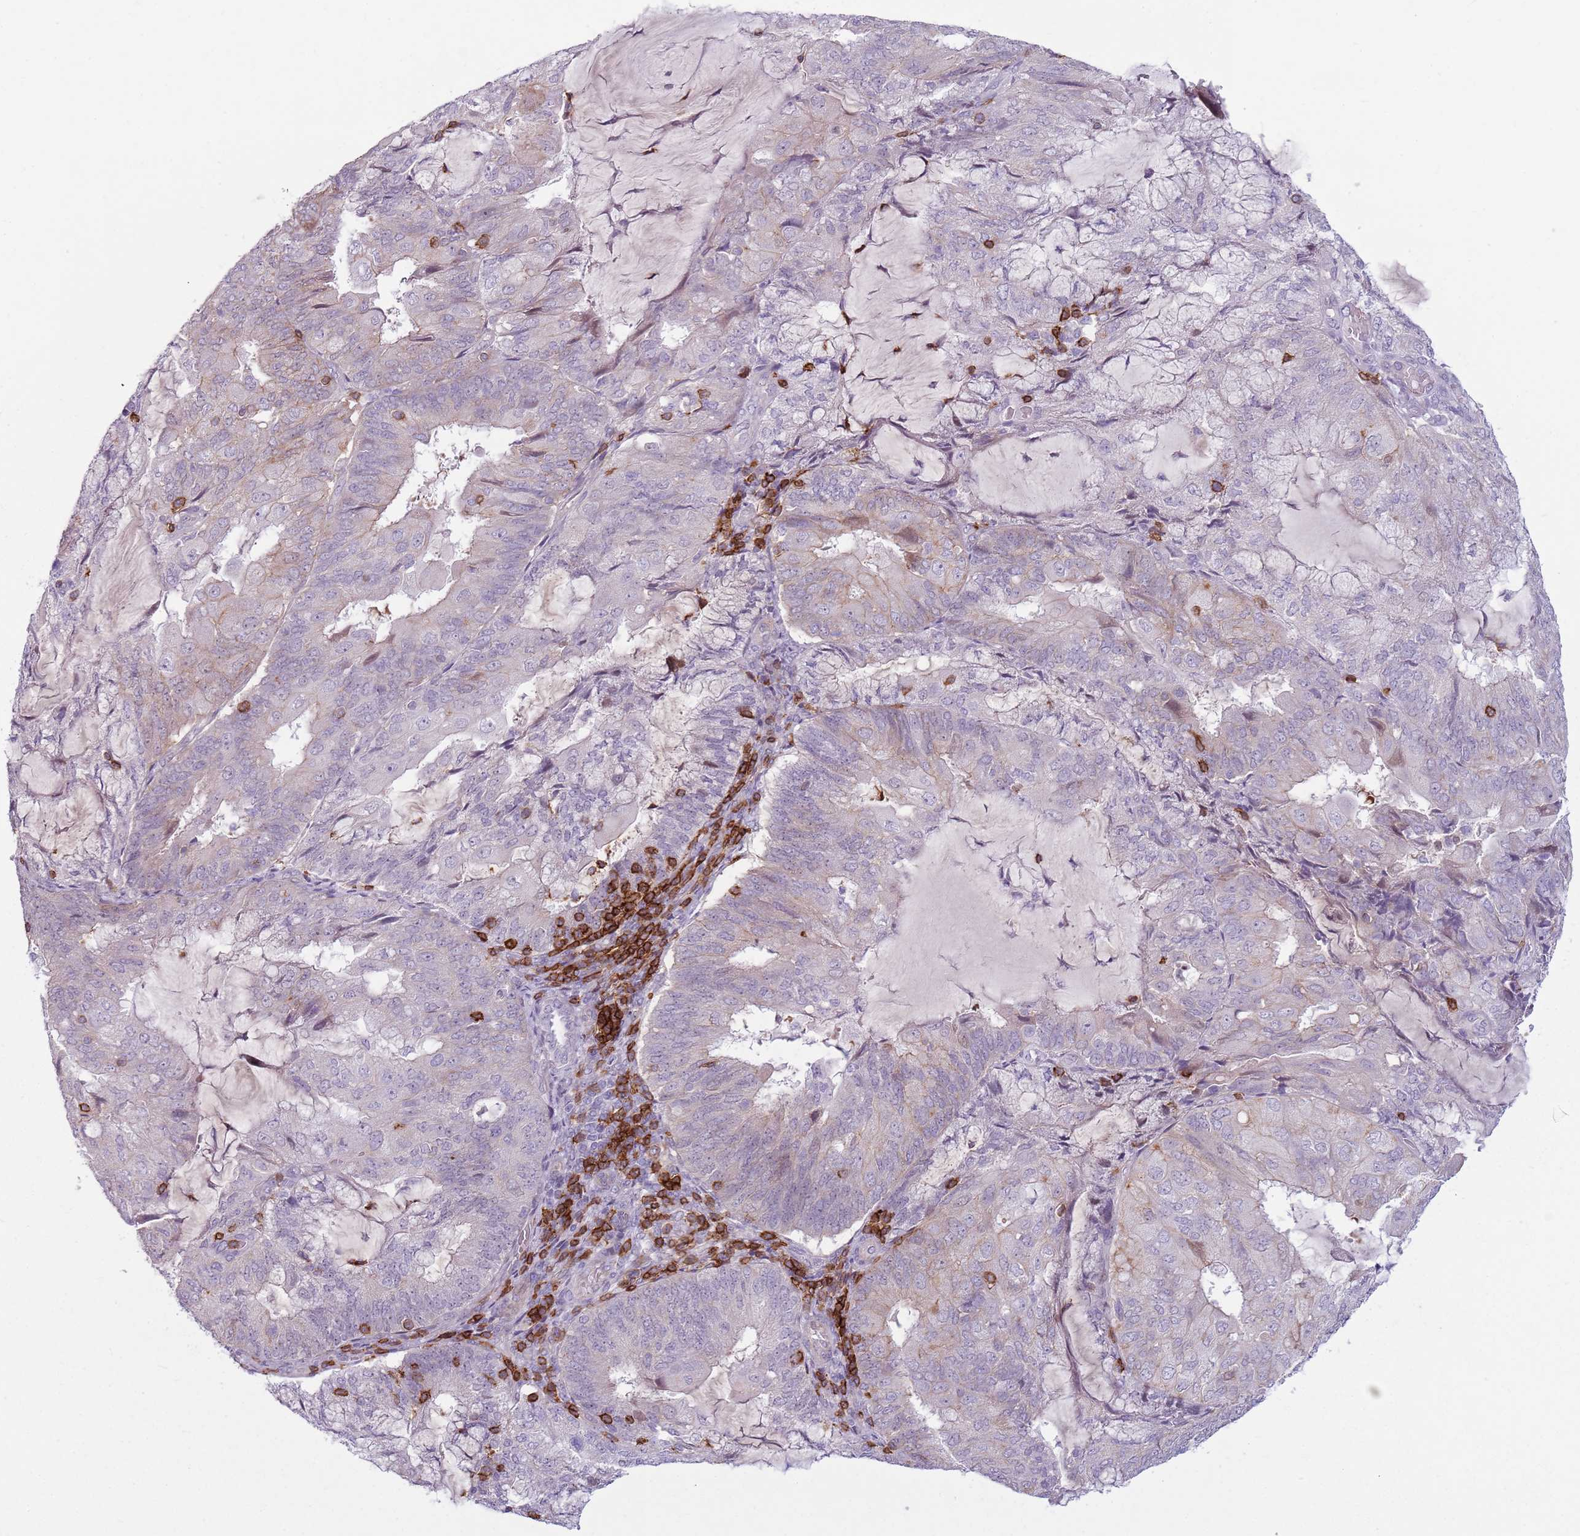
{"staining": {"intensity": "negative", "quantity": "none", "location": "none"}, "tissue": "endometrial cancer", "cell_type": "Tumor cells", "image_type": "cancer", "snomed": [{"axis": "morphology", "description": "Adenocarcinoma, NOS"}, {"axis": "topography", "description": "Endometrium"}], "caption": "Immunohistochemical staining of endometrial cancer (adenocarcinoma) demonstrates no significant staining in tumor cells.", "gene": "ZNF583", "patient": {"sex": "female", "age": 81}}